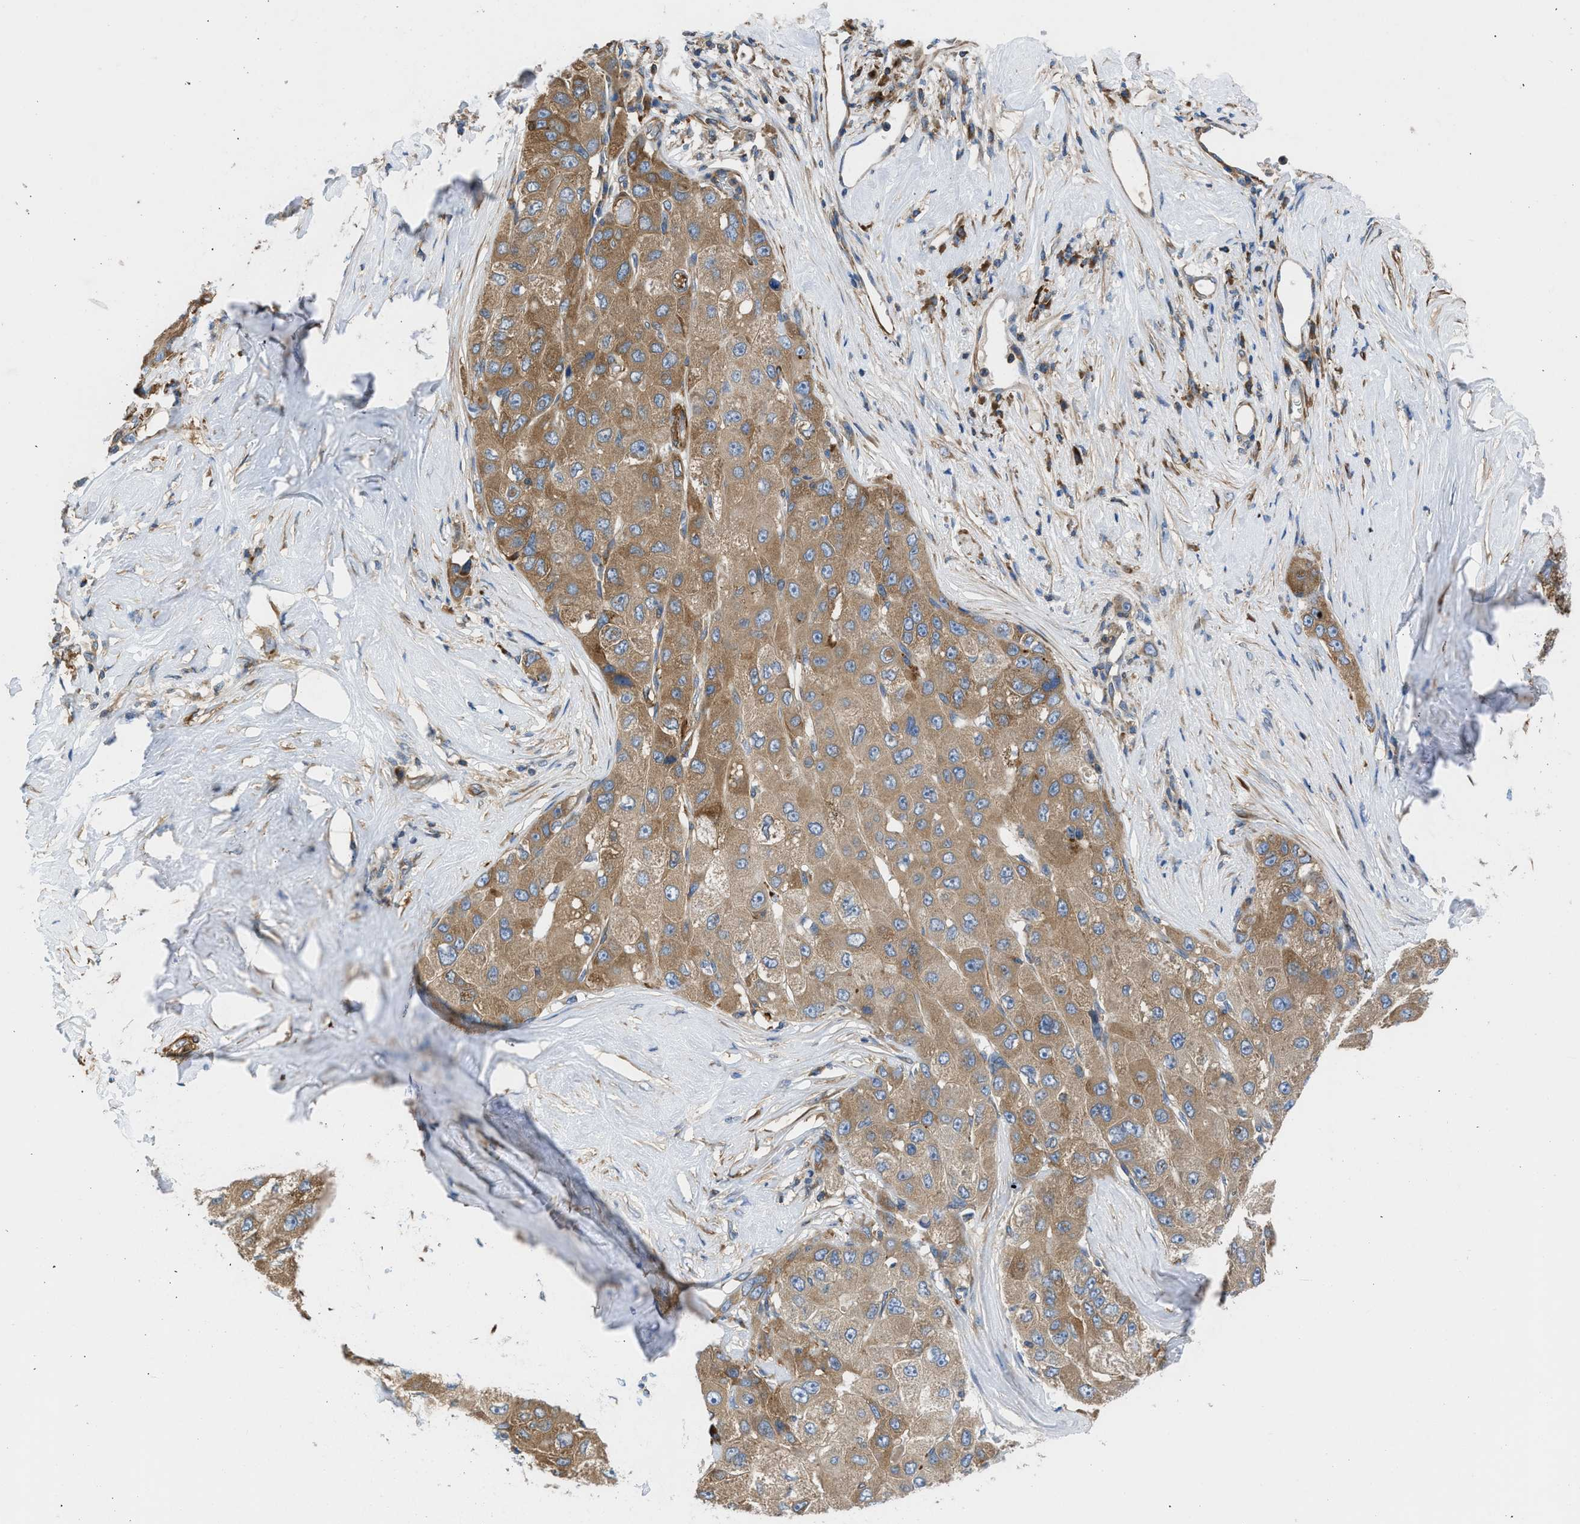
{"staining": {"intensity": "moderate", "quantity": ">75%", "location": "cytoplasmic/membranous"}, "tissue": "liver cancer", "cell_type": "Tumor cells", "image_type": "cancer", "snomed": [{"axis": "morphology", "description": "Carcinoma, Hepatocellular, NOS"}, {"axis": "topography", "description": "Liver"}], "caption": "Moderate cytoplasmic/membranous positivity is identified in approximately >75% of tumor cells in liver hepatocellular carcinoma.", "gene": "CHKB", "patient": {"sex": "male", "age": 80}}